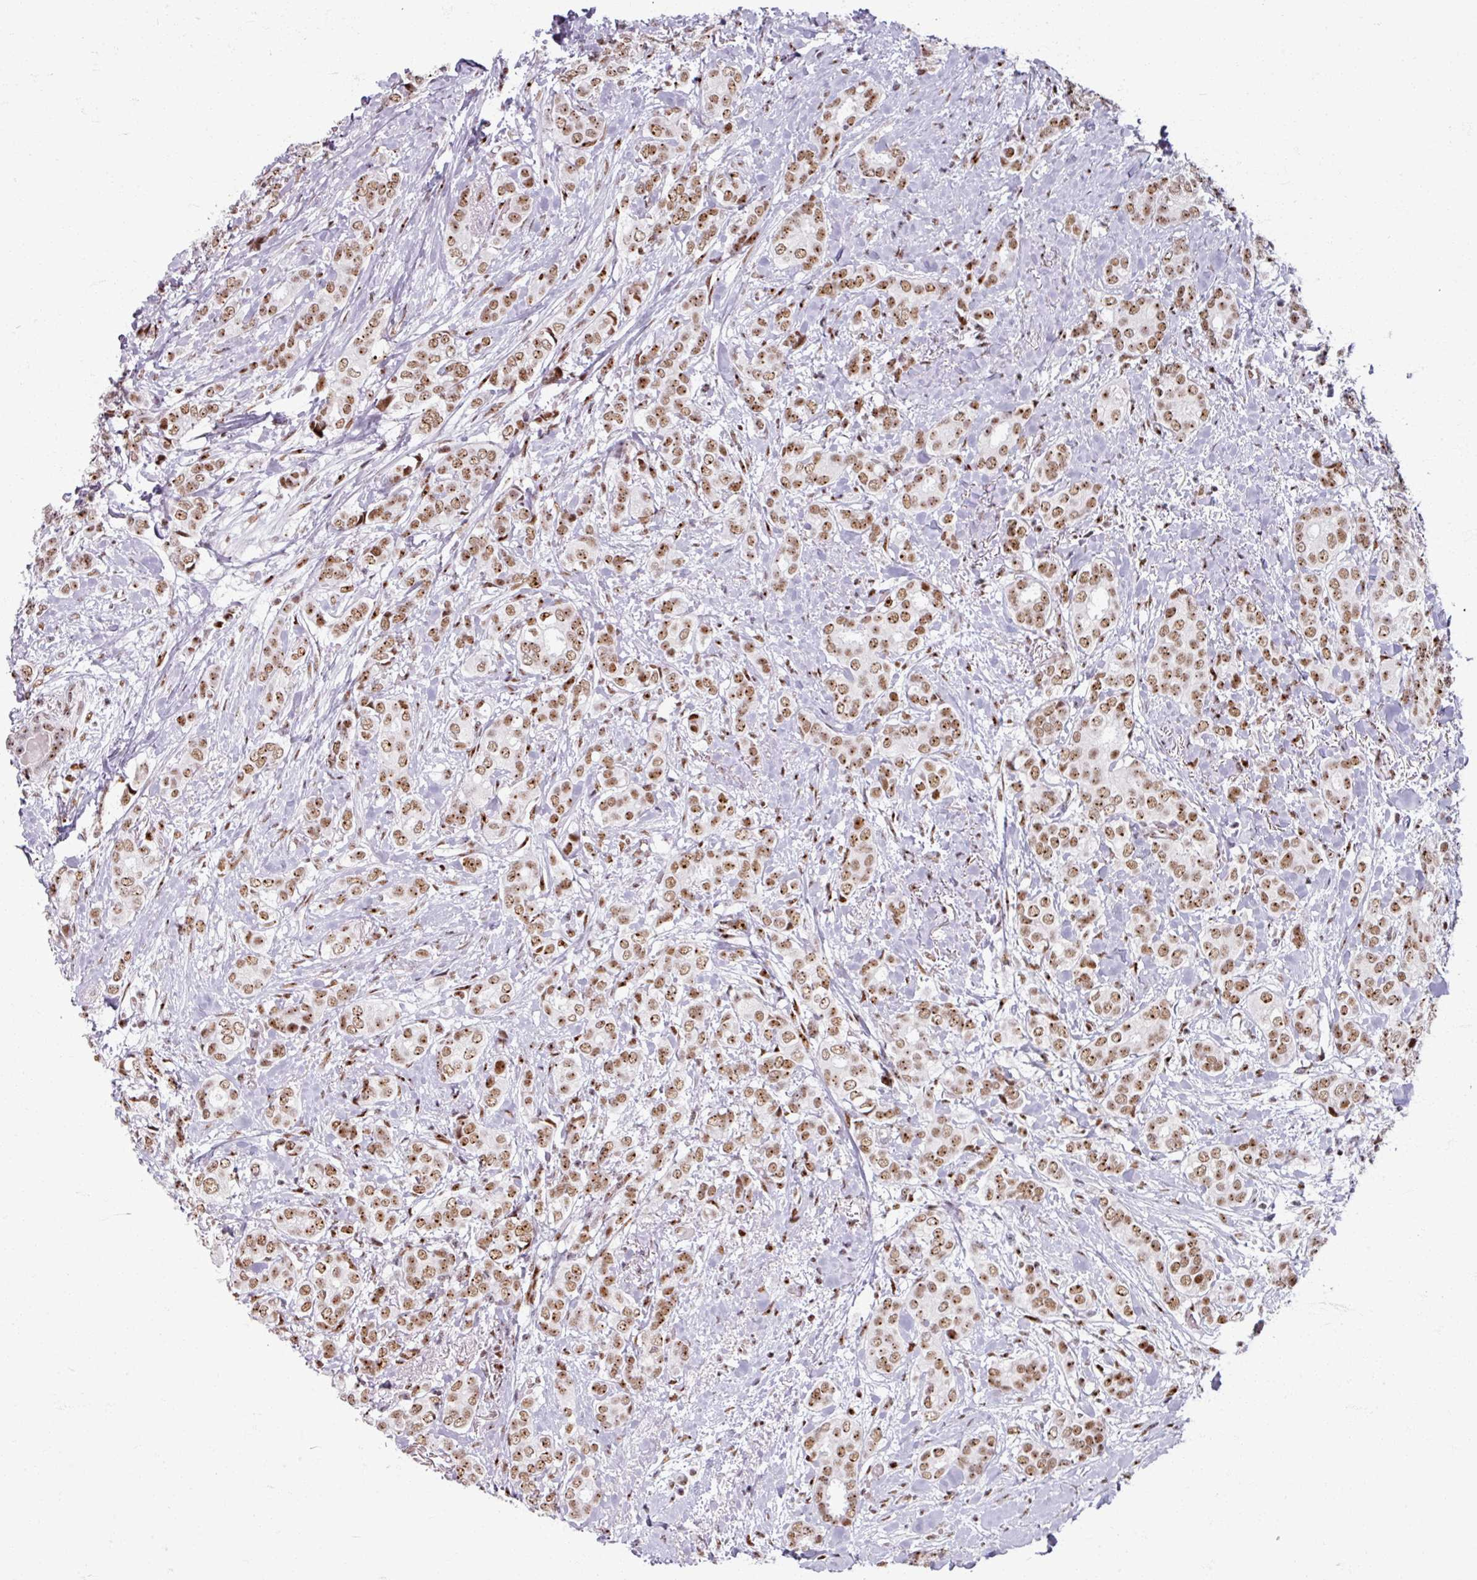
{"staining": {"intensity": "moderate", "quantity": ">75%", "location": "nuclear"}, "tissue": "breast cancer", "cell_type": "Tumor cells", "image_type": "cancer", "snomed": [{"axis": "morphology", "description": "Duct carcinoma"}, {"axis": "topography", "description": "Breast"}], "caption": "A medium amount of moderate nuclear expression is appreciated in approximately >75% of tumor cells in breast cancer tissue.", "gene": "ADAR", "patient": {"sex": "female", "age": 73}}